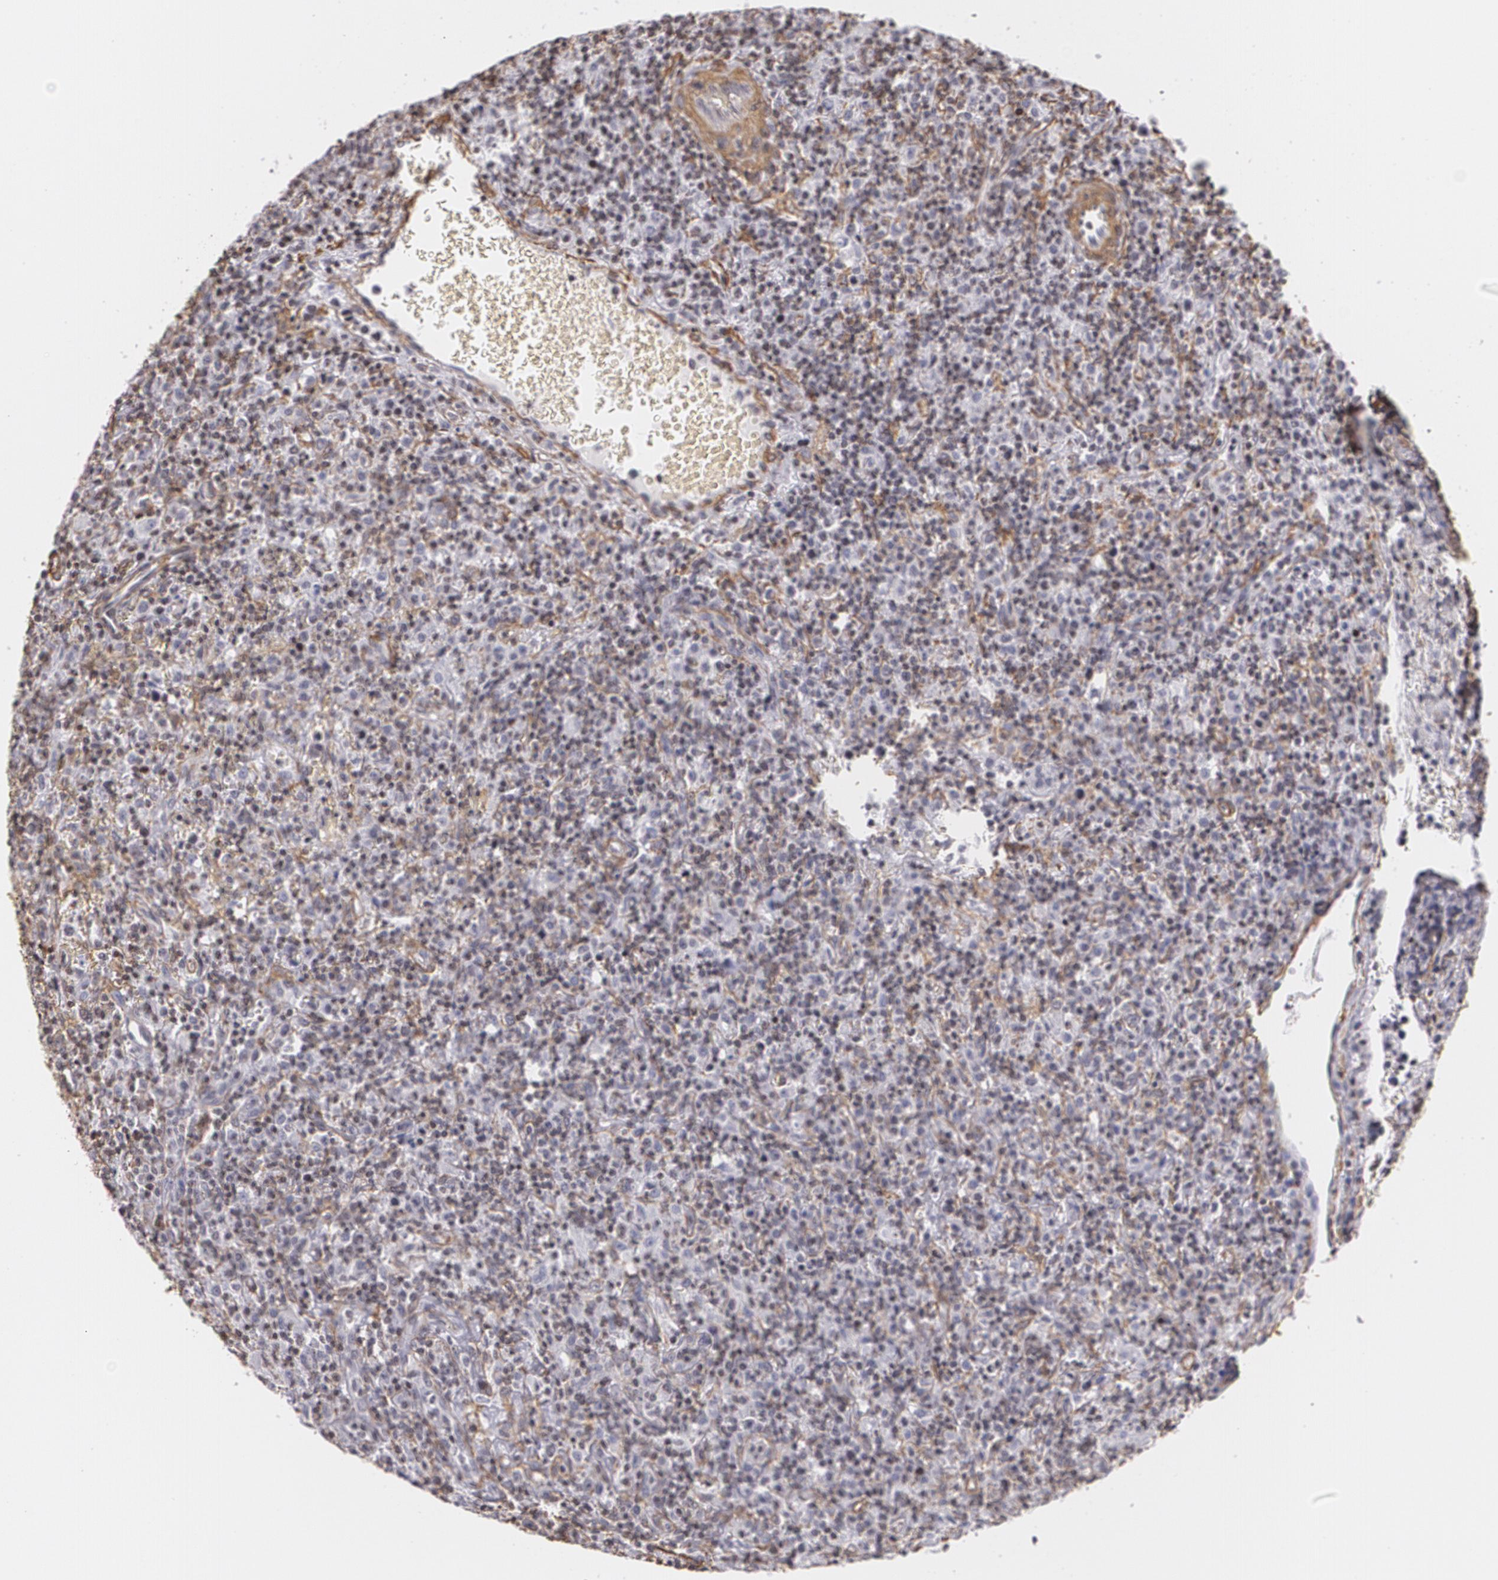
{"staining": {"intensity": "weak", "quantity": "<25%", "location": "cytoplasmic/membranous"}, "tissue": "lymphoma", "cell_type": "Tumor cells", "image_type": "cancer", "snomed": [{"axis": "morphology", "description": "Hodgkin's disease, NOS"}, {"axis": "topography", "description": "Lymph node"}], "caption": "Protein analysis of Hodgkin's disease shows no significant positivity in tumor cells.", "gene": "VAMP1", "patient": {"sex": "male", "age": 65}}